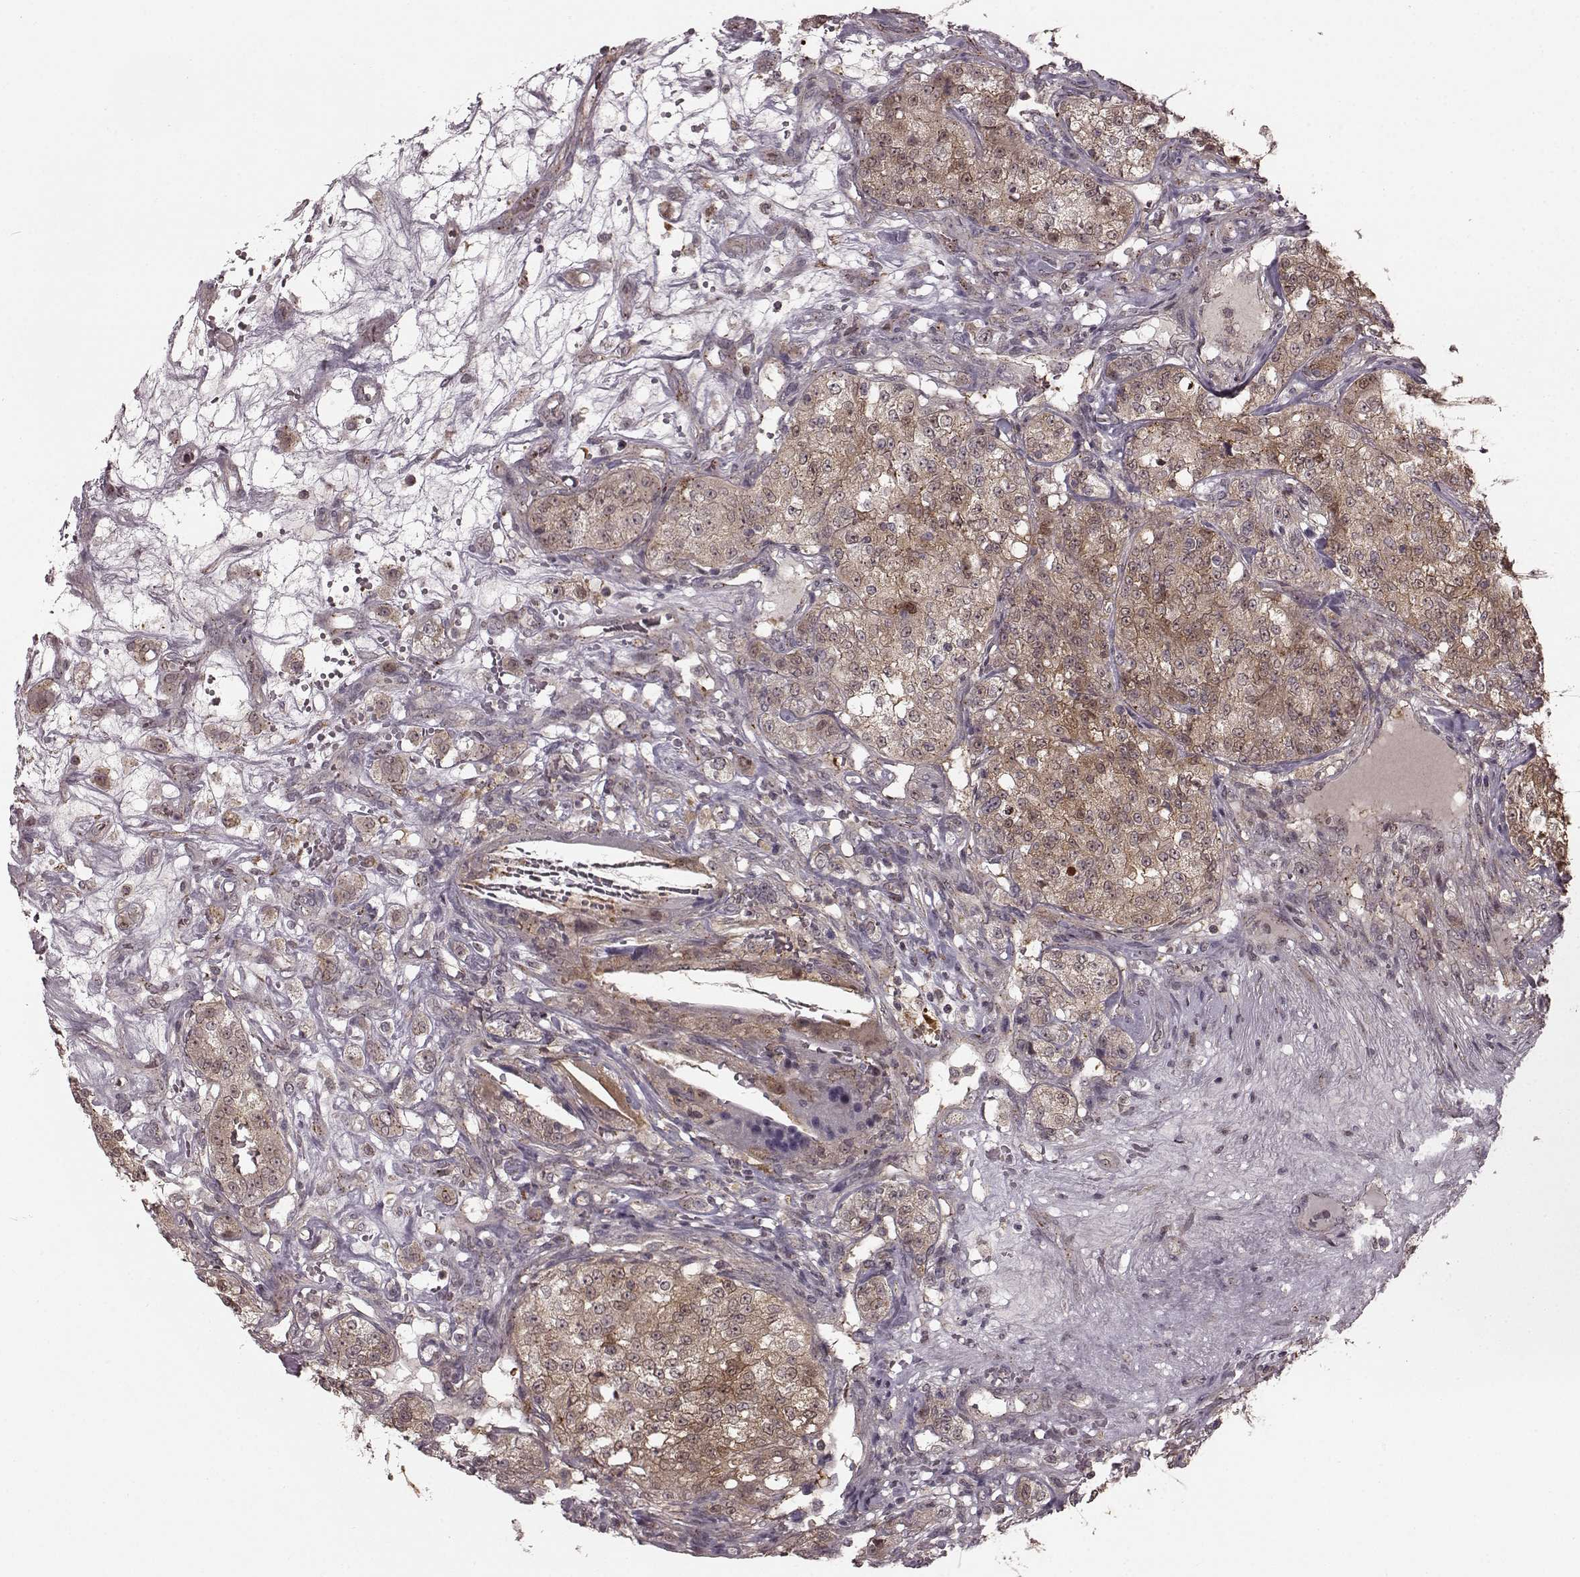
{"staining": {"intensity": "weak", "quantity": "25%-75%", "location": "cytoplasmic/membranous"}, "tissue": "renal cancer", "cell_type": "Tumor cells", "image_type": "cancer", "snomed": [{"axis": "morphology", "description": "Adenocarcinoma, NOS"}, {"axis": "topography", "description": "Kidney"}], "caption": "Approximately 25%-75% of tumor cells in human renal cancer show weak cytoplasmic/membranous protein positivity as visualized by brown immunohistochemical staining.", "gene": "GSS", "patient": {"sex": "female", "age": 63}}